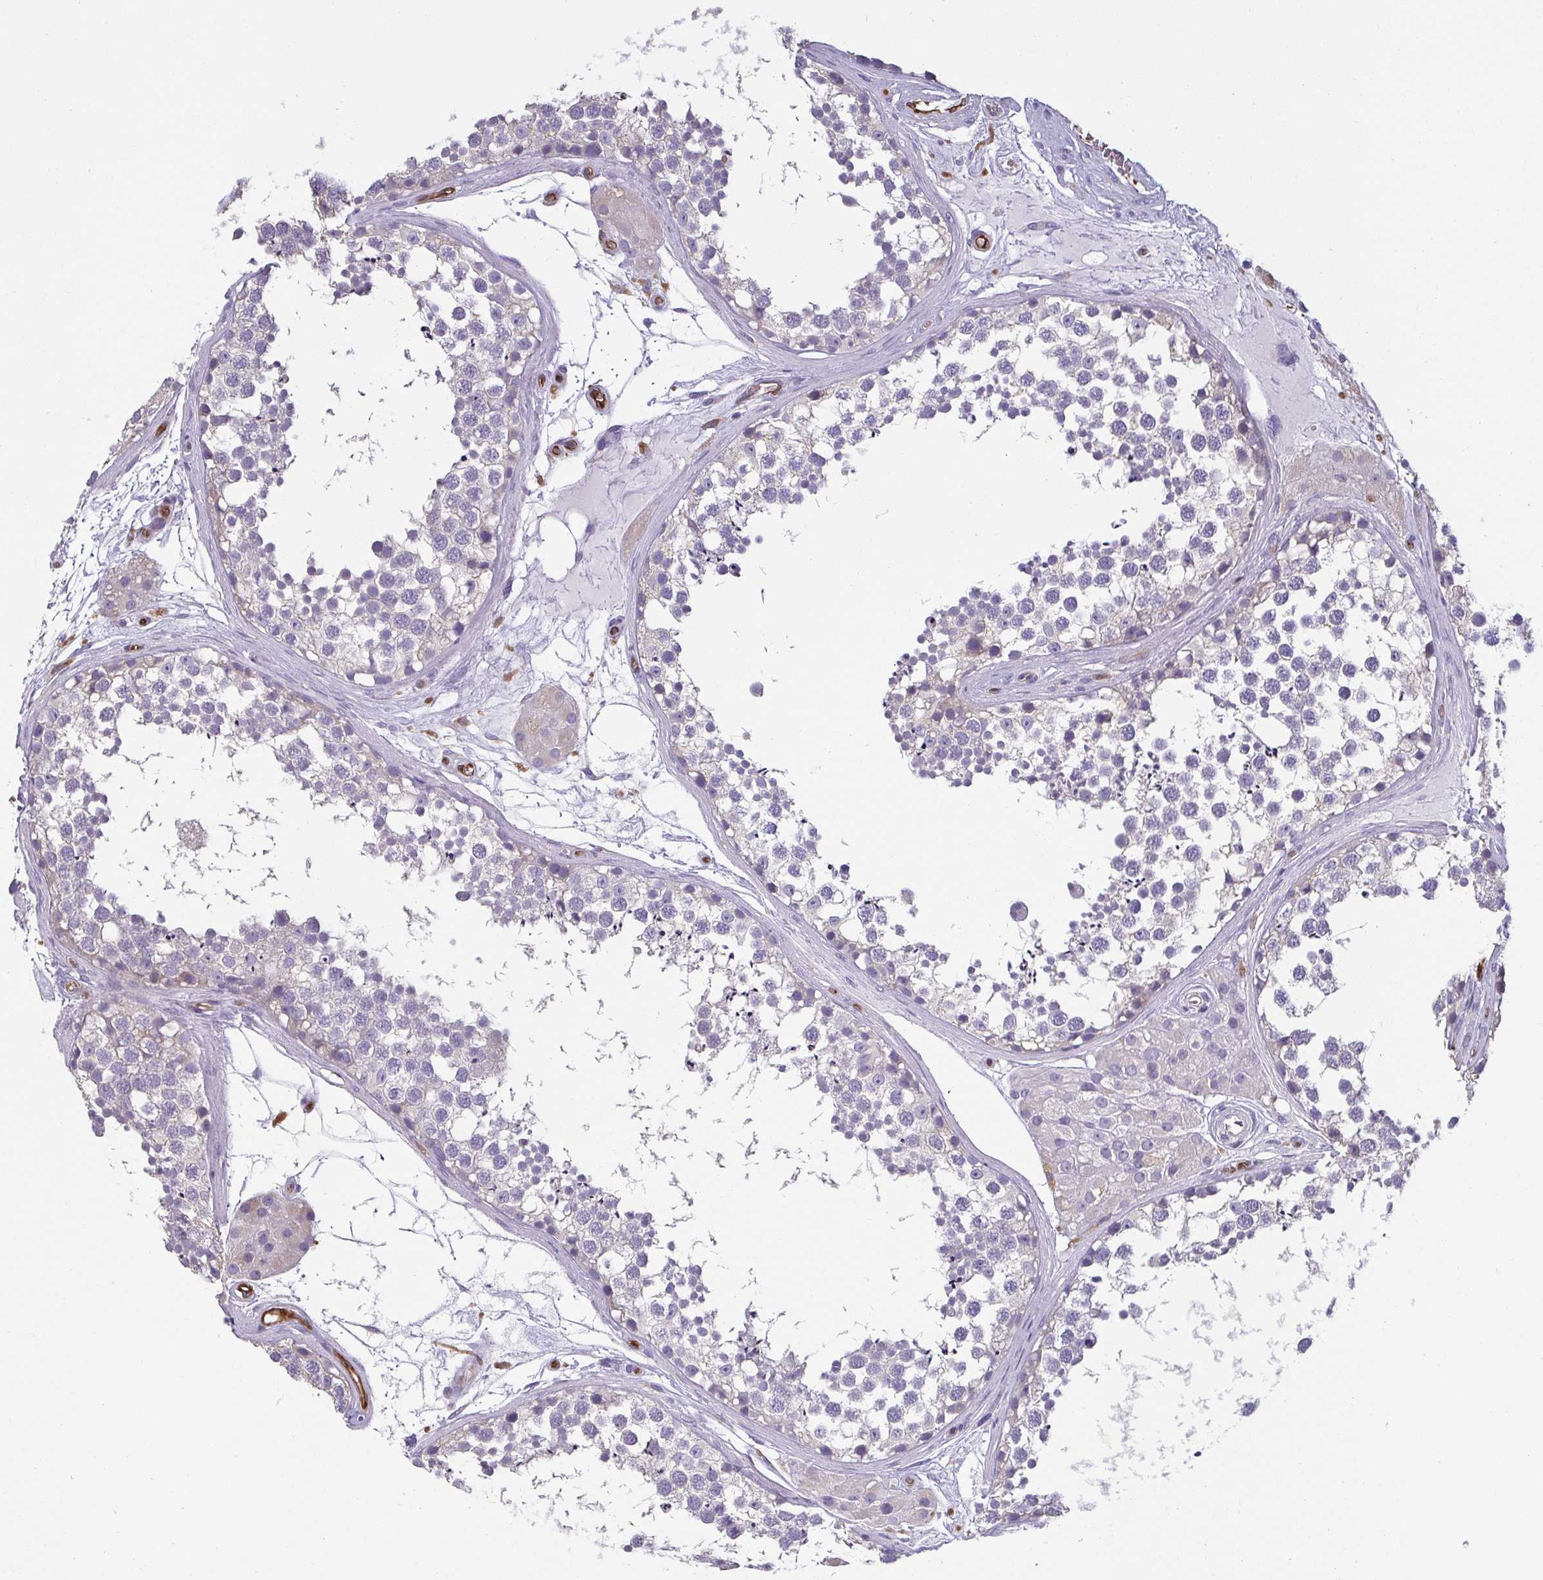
{"staining": {"intensity": "negative", "quantity": "none", "location": "none"}, "tissue": "testis", "cell_type": "Cells in seminiferous ducts", "image_type": "normal", "snomed": [{"axis": "morphology", "description": "Normal tissue, NOS"}, {"axis": "morphology", "description": "Seminoma, NOS"}, {"axis": "topography", "description": "Testis"}], "caption": "This is a photomicrograph of immunohistochemistry staining of normal testis, which shows no expression in cells in seminiferous ducts. The staining was performed using DAB (3,3'-diaminobenzidine) to visualize the protein expression in brown, while the nuclei were stained in blue with hematoxylin (Magnification: 20x).", "gene": "PDE2A", "patient": {"sex": "male", "age": 65}}